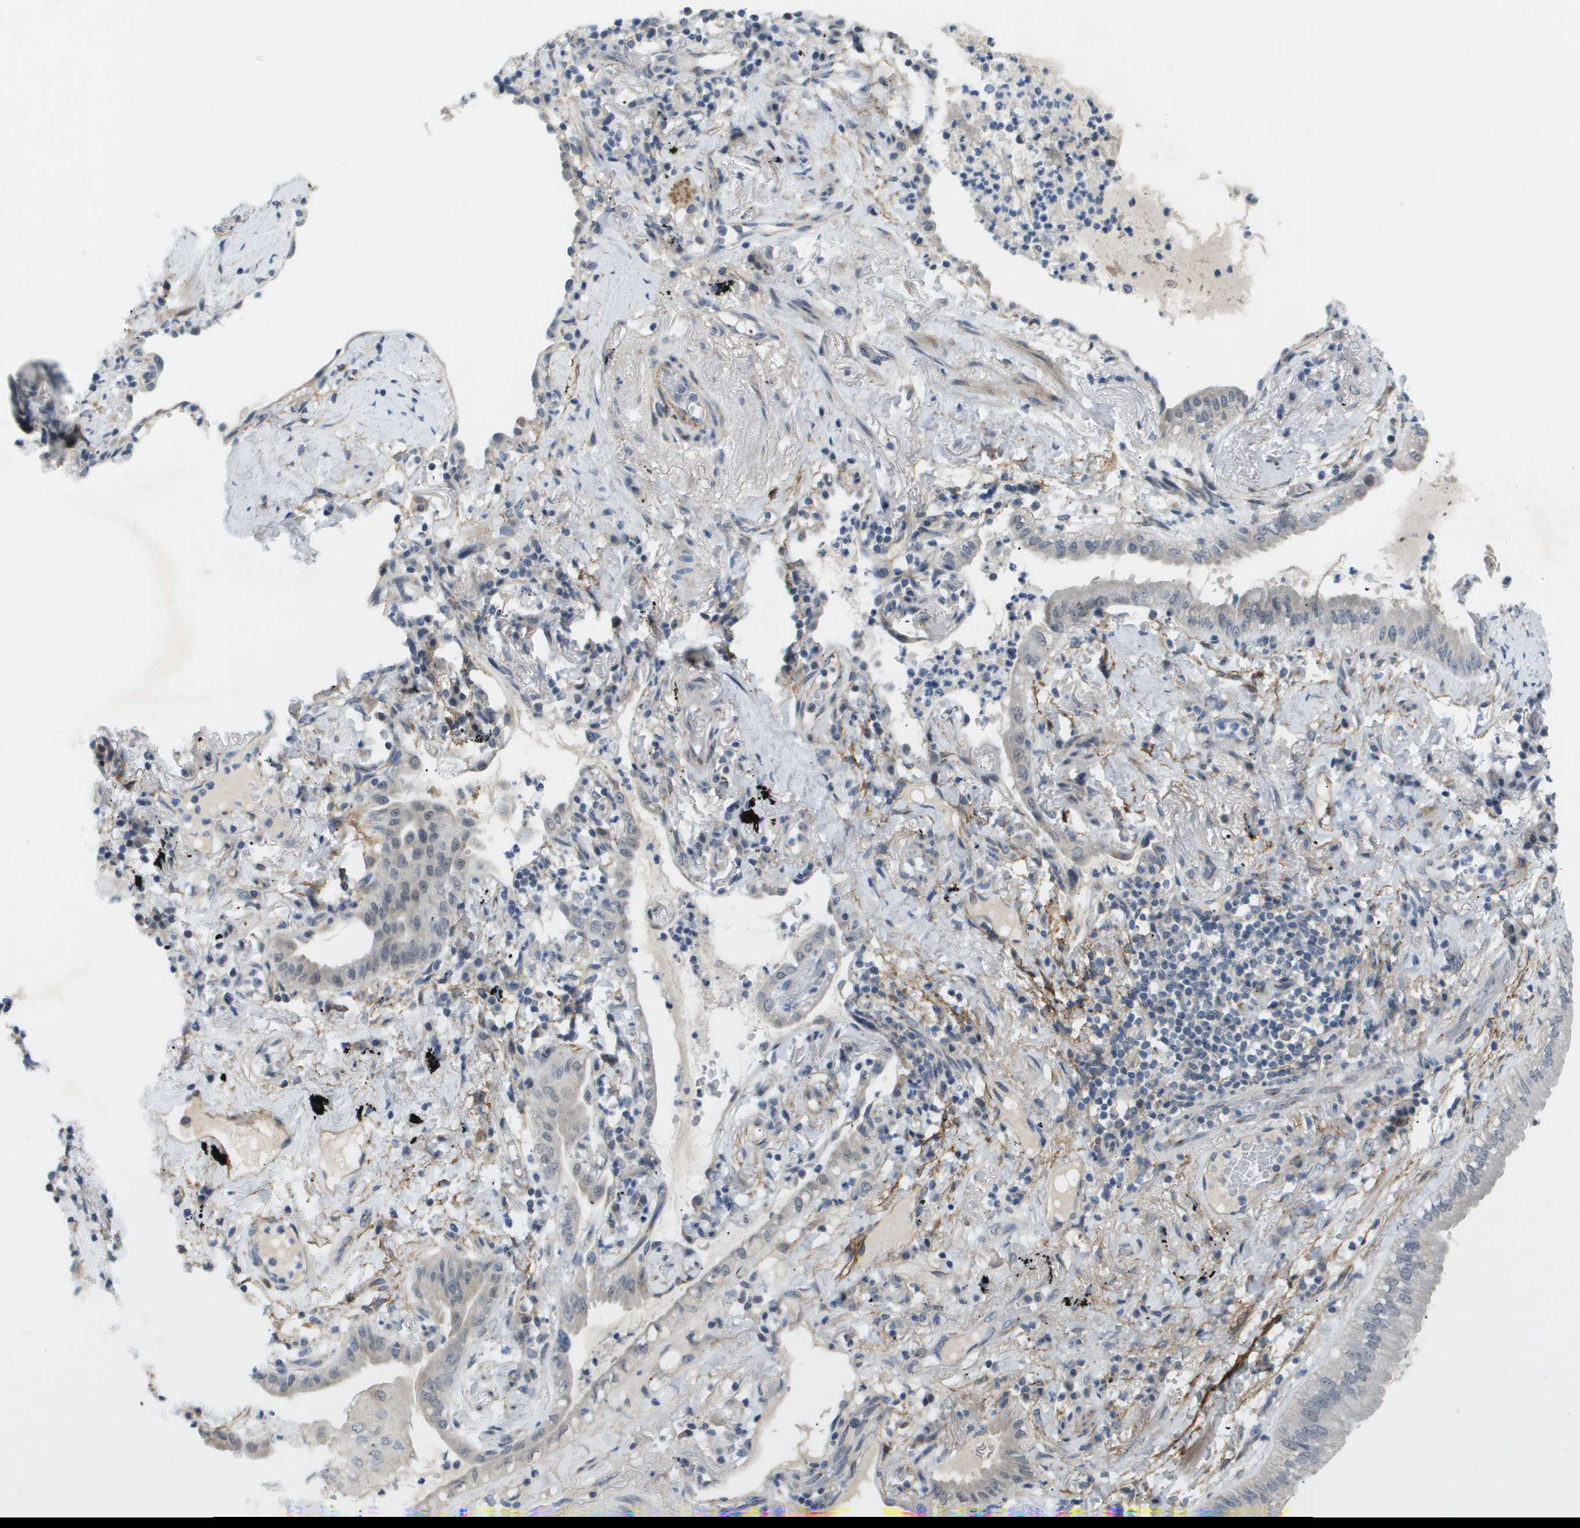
{"staining": {"intensity": "weak", "quantity": "<25%", "location": "cytoplasmic/membranous"}, "tissue": "lung cancer", "cell_type": "Tumor cells", "image_type": "cancer", "snomed": [{"axis": "morphology", "description": "Normal tissue, NOS"}, {"axis": "morphology", "description": "Adenocarcinoma, NOS"}, {"axis": "topography", "description": "Bronchus"}, {"axis": "topography", "description": "Lung"}], "caption": "High magnification brightfield microscopy of adenocarcinoma (lung) stained with DAB (brown) and counterstained with hematoxylin (blue): tumor cells show no significant expression. (DAB (3,3'-diaminobenzidine) immunohistochemistry with hematoxylin counter stain).", "gene": "OTUD5", "patient": {"sex": "female", "age": 70}}